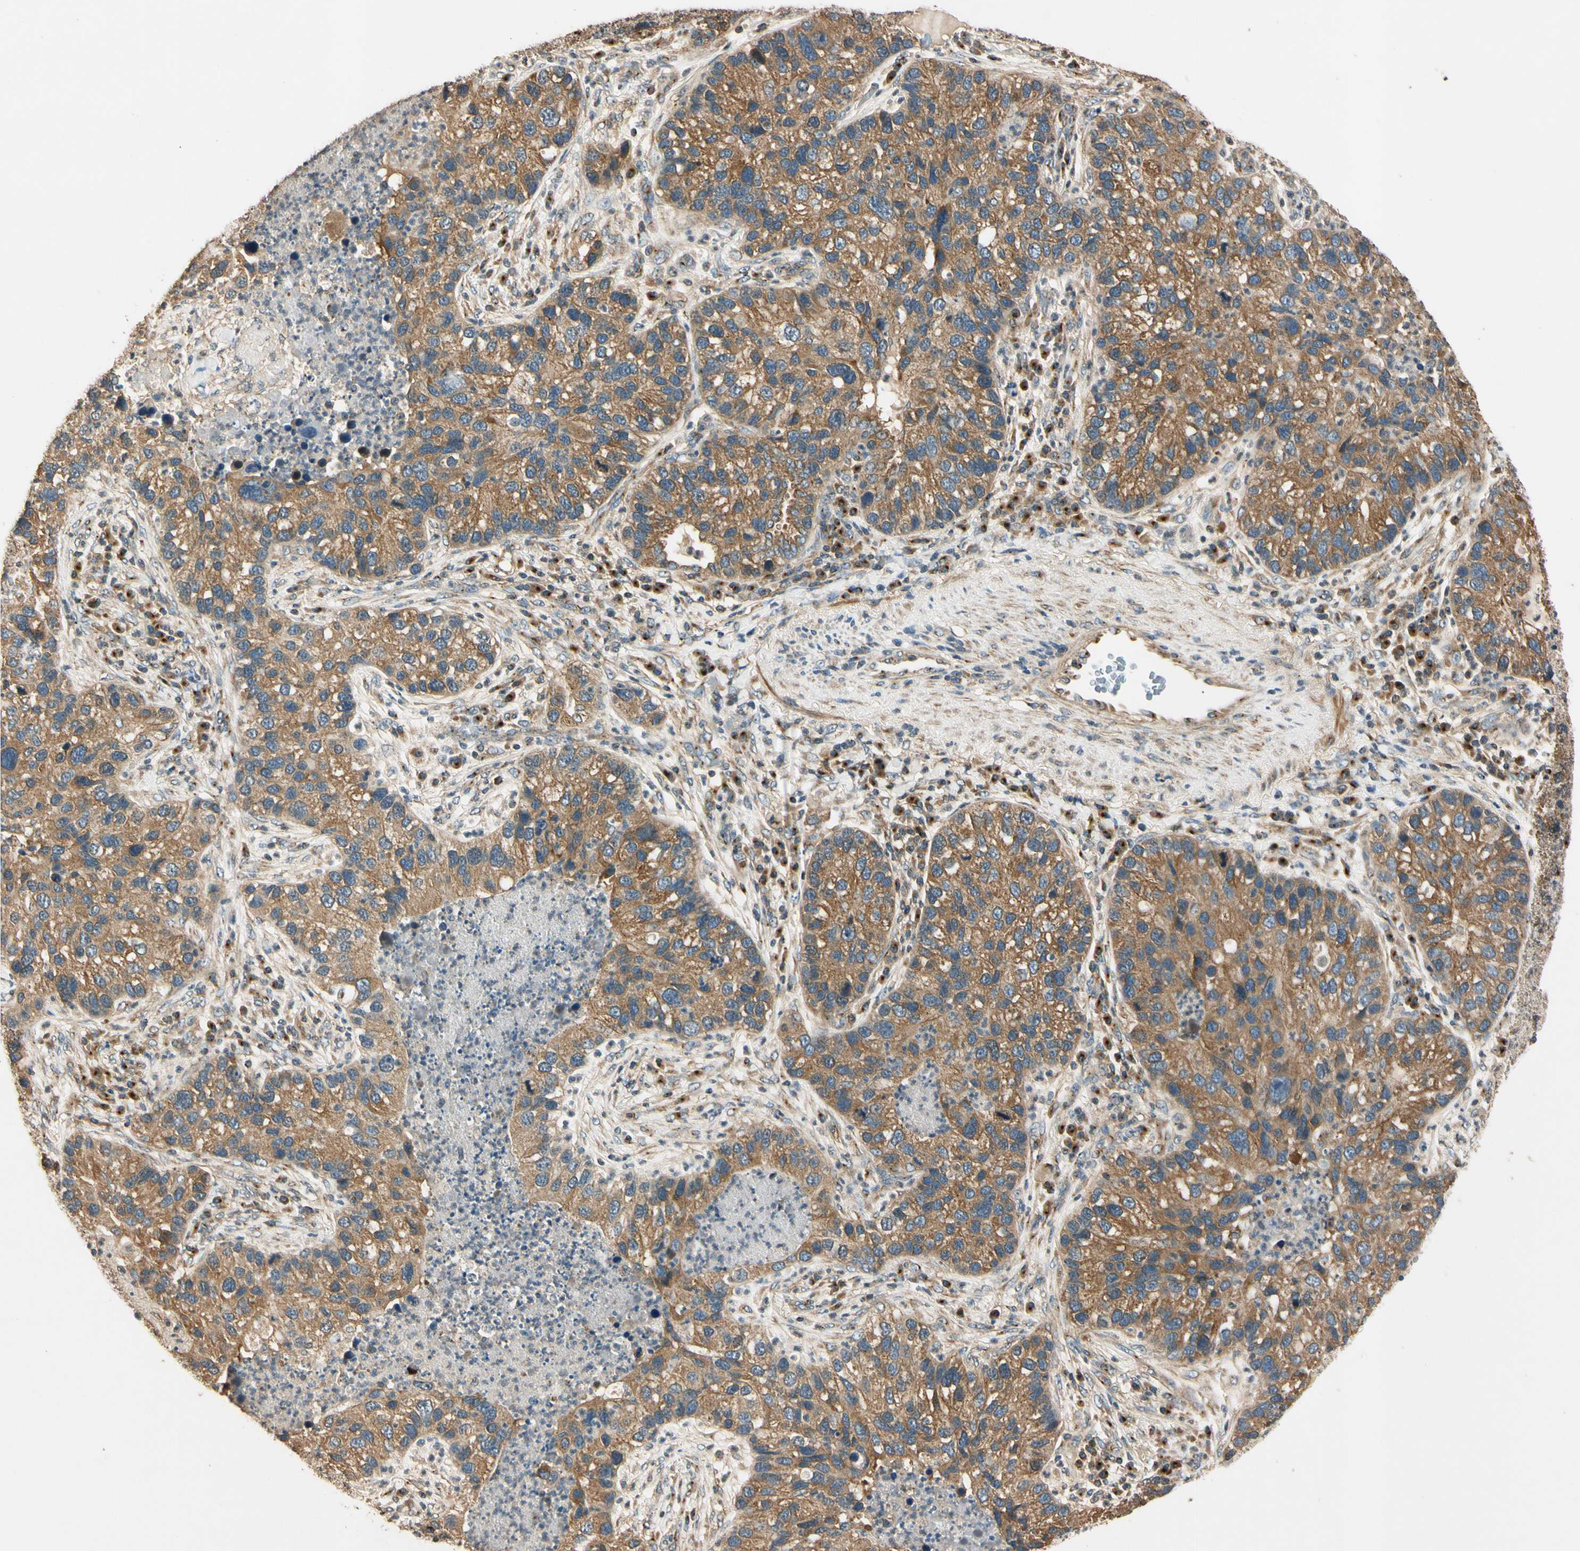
{"staining": {"intensity": "moderate", "quantity": ">75%", "location": "cytoplasmic/membranous"}, "tissue": "lung cancer", "cell_type": "Tumor cells", "image_type": "cancer", "snomed": [{"axis": "morphology", "description": "Normal tissue, NOS"}, {"axis": "morphology", "description": "Adenocarcinoma, NOS"}, {"axis": "topography", "description": "Bronchus"}, {"axis": "topography", "description": "Lung"}], "caption": "Protein staining of lung cancer tissue demonstrates moderate cytoplasmic/membranous positivity in approximately >75% of tumor cells. (Brightfield microscopy of DAB IHC at high magnification).", "gene": "AKAP9", "patient": {"sex": "male", "age": 54}}